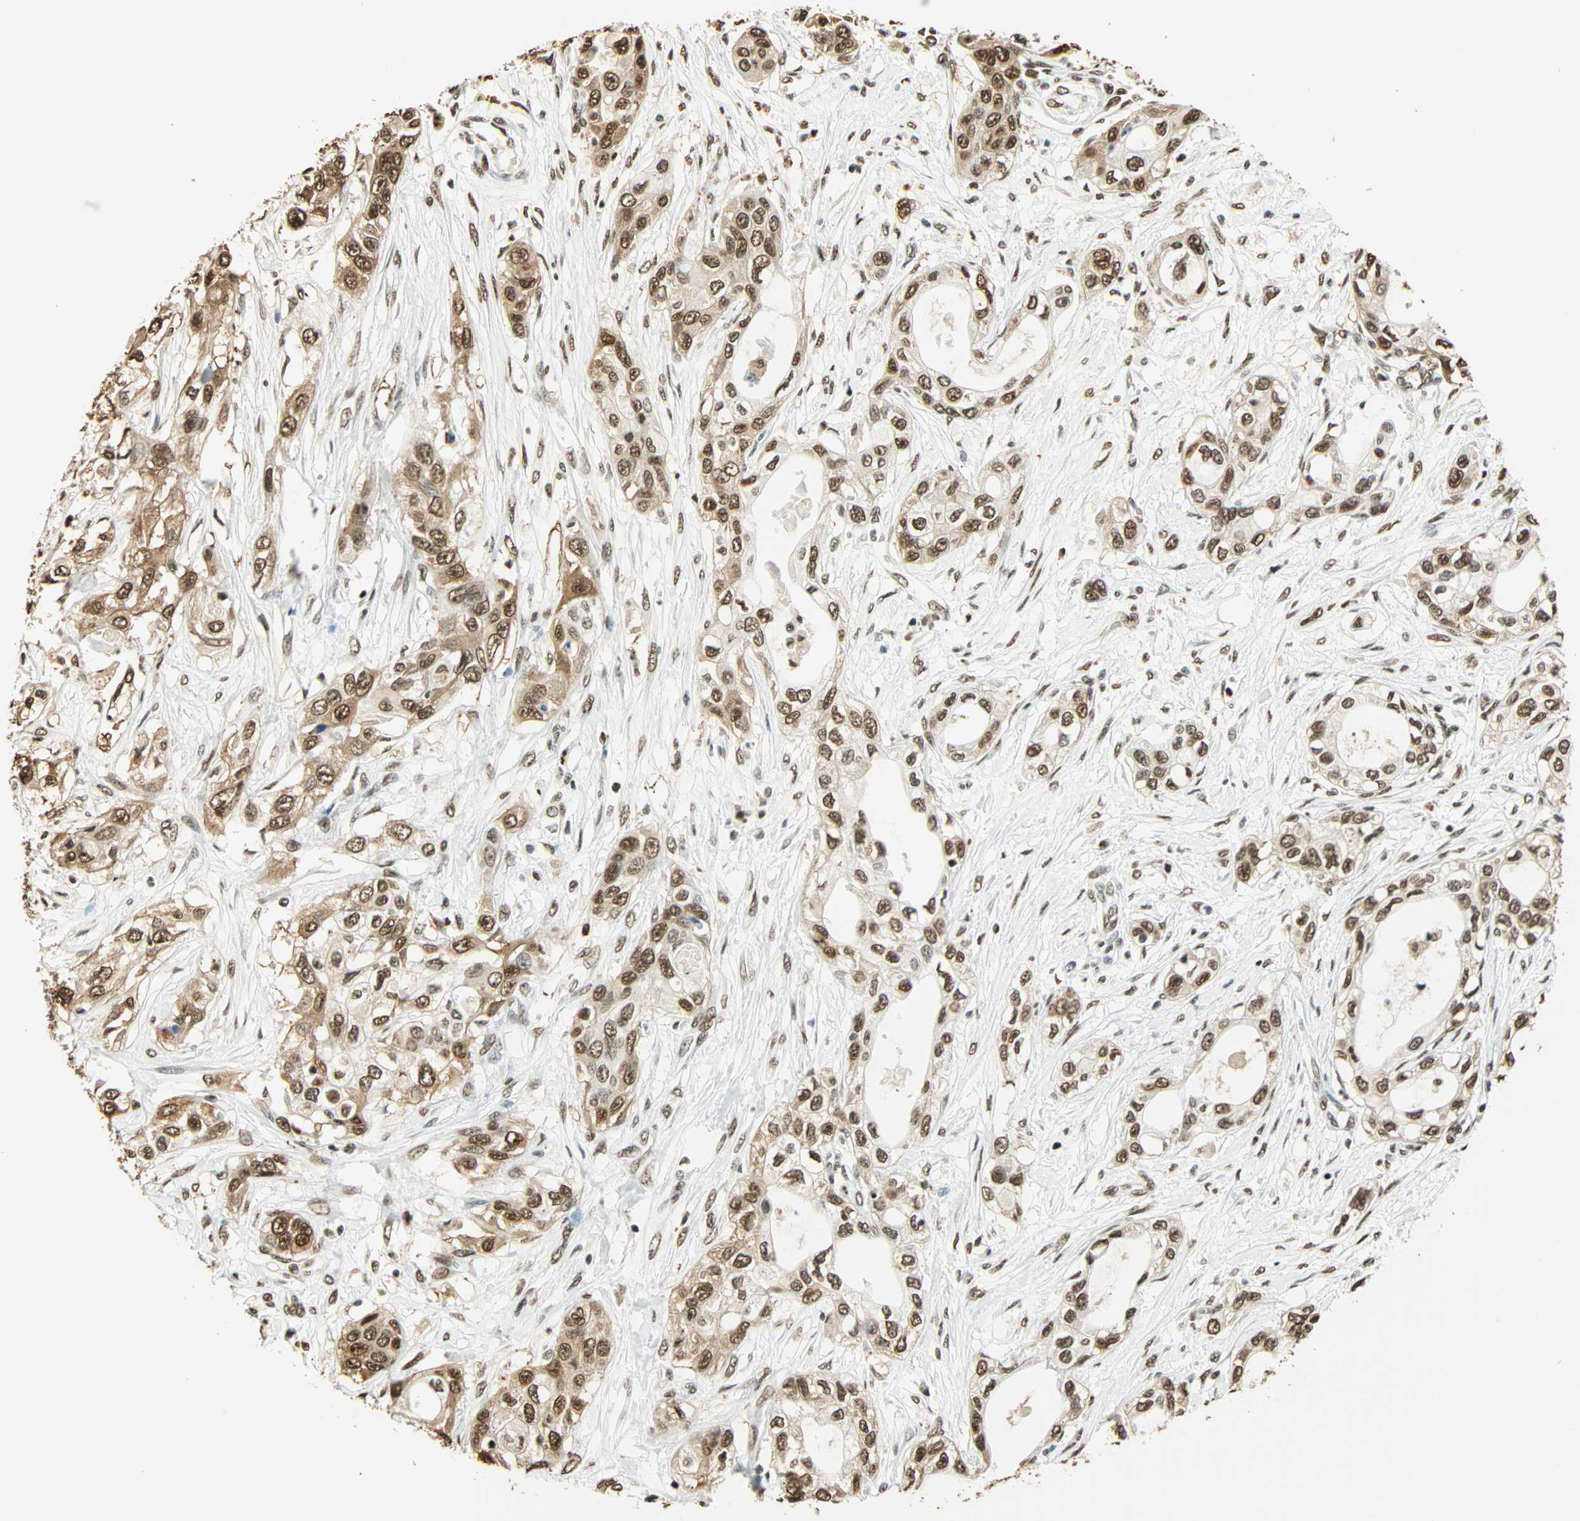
{"staining": {"intensity": "moderate", "quantity": ">75%", "location": "cytoplasmic/membranous,nuclear"}, "tissue": "pancreatic cancer", "cell_type": "Tumor cells", "image_type": "cancer", "snomed": [{"axis": "morphology", "description": "Adenocarcinoma, NOS"}, {"axis": "topography", "description": "Pancreas"}], "caption": "Adenocarcinoma (pancreatic) was stained to show a protein in brown. There is medium levels of moderate cytoplasmic/membranous and nuclear staining in about >75% of tumor cells.", "gene": "FANCG", "patient": {"sex": "female", "age": 70}}